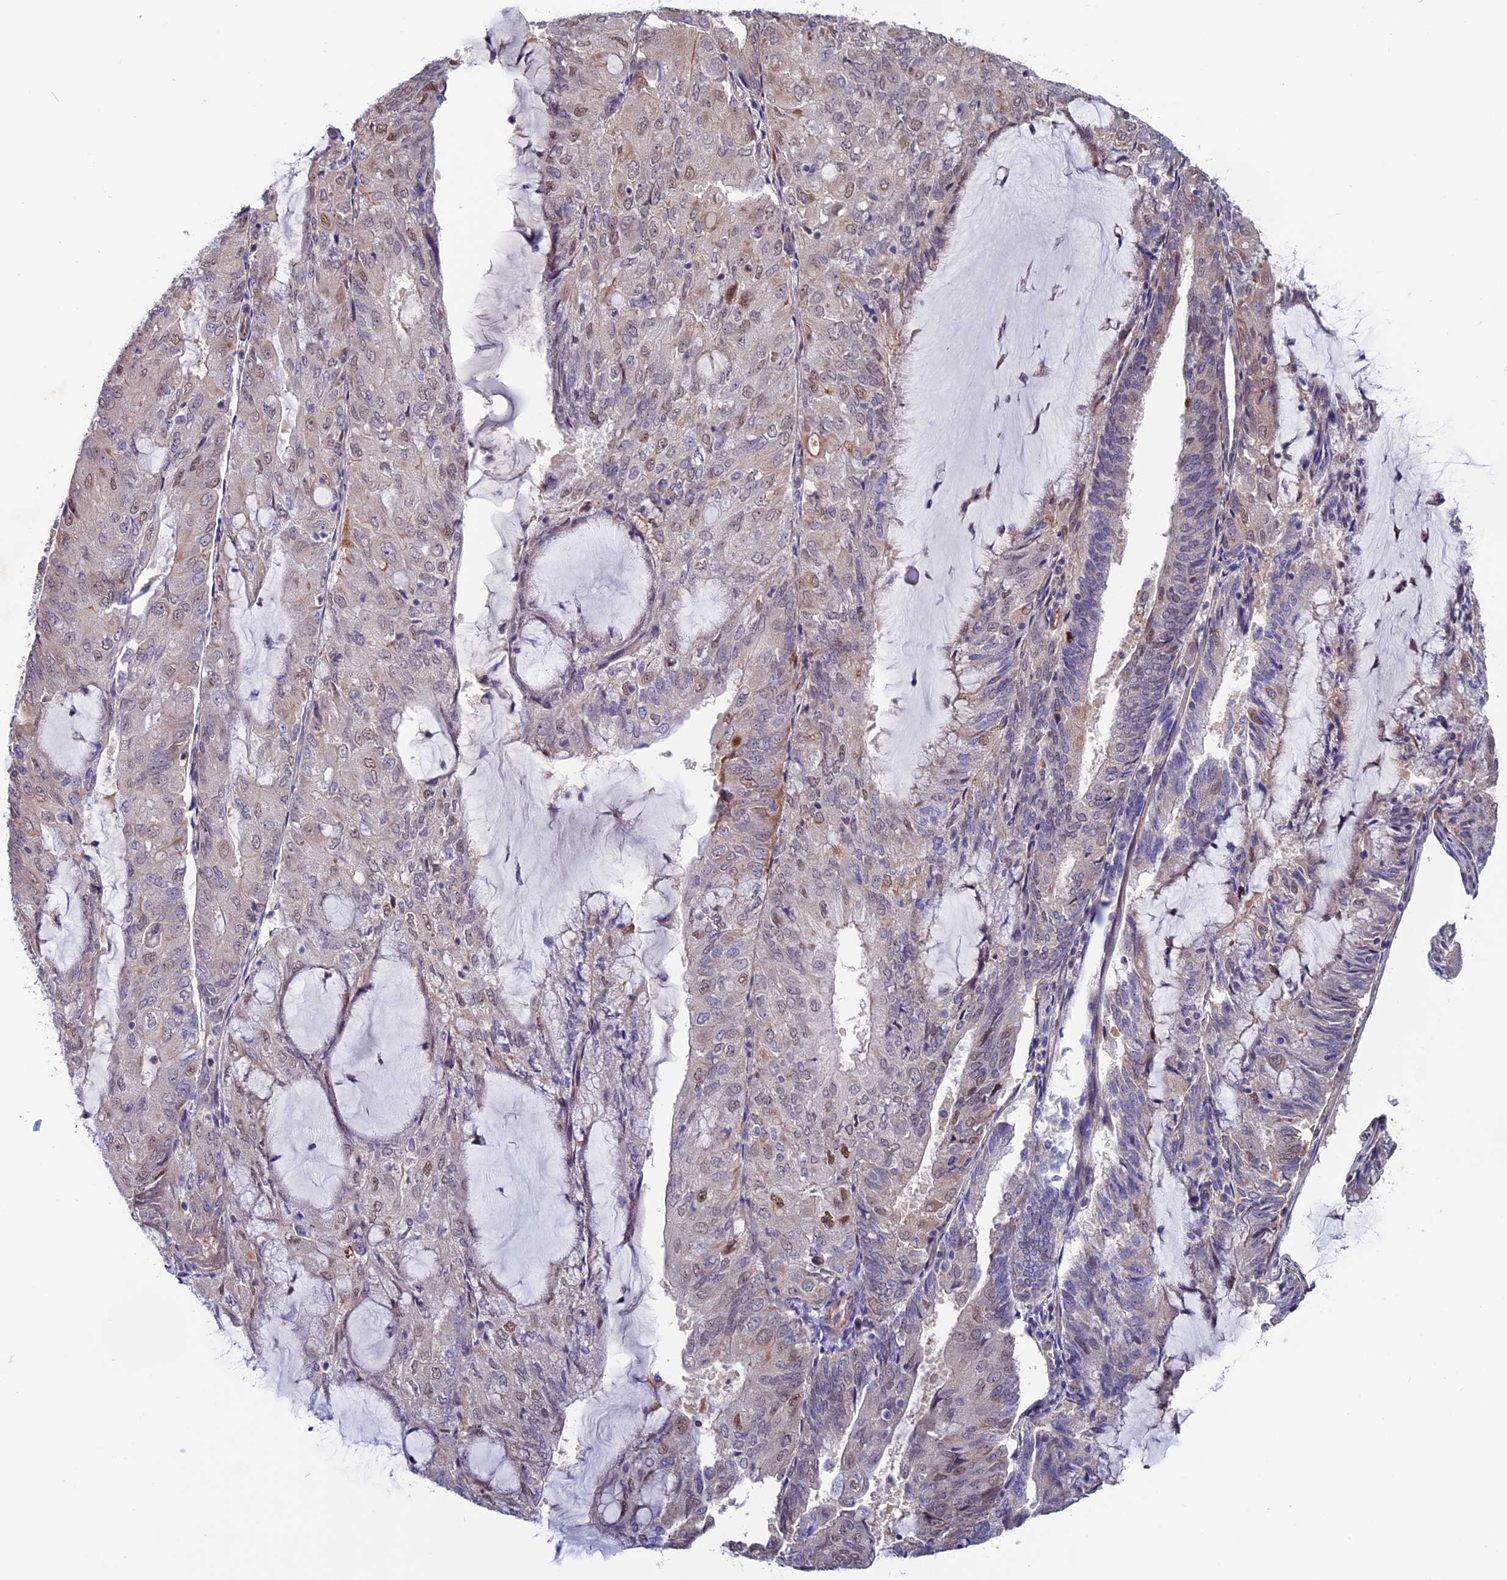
{"staining": {"intensity": "weak", "quantity": "<25%", "location": "nuclear"}, "tissue": "endometrial cancer", "cell_type": "Tumor cells", "image_type": "cancer", "snomed": [{"axis": "morphology", "description": "Adenocarcinoma, NOS"}, {"axis": "topography", "description": "Endometrium"}], "caption": "An IHC image of endometrial cancer (adenocarcinoma) is shown. There is no staining in tumor cells of endometrial cancer (adenocarcinoma).", "gene": "PDILT", "patient": {"sex": "female", "age": 81}}